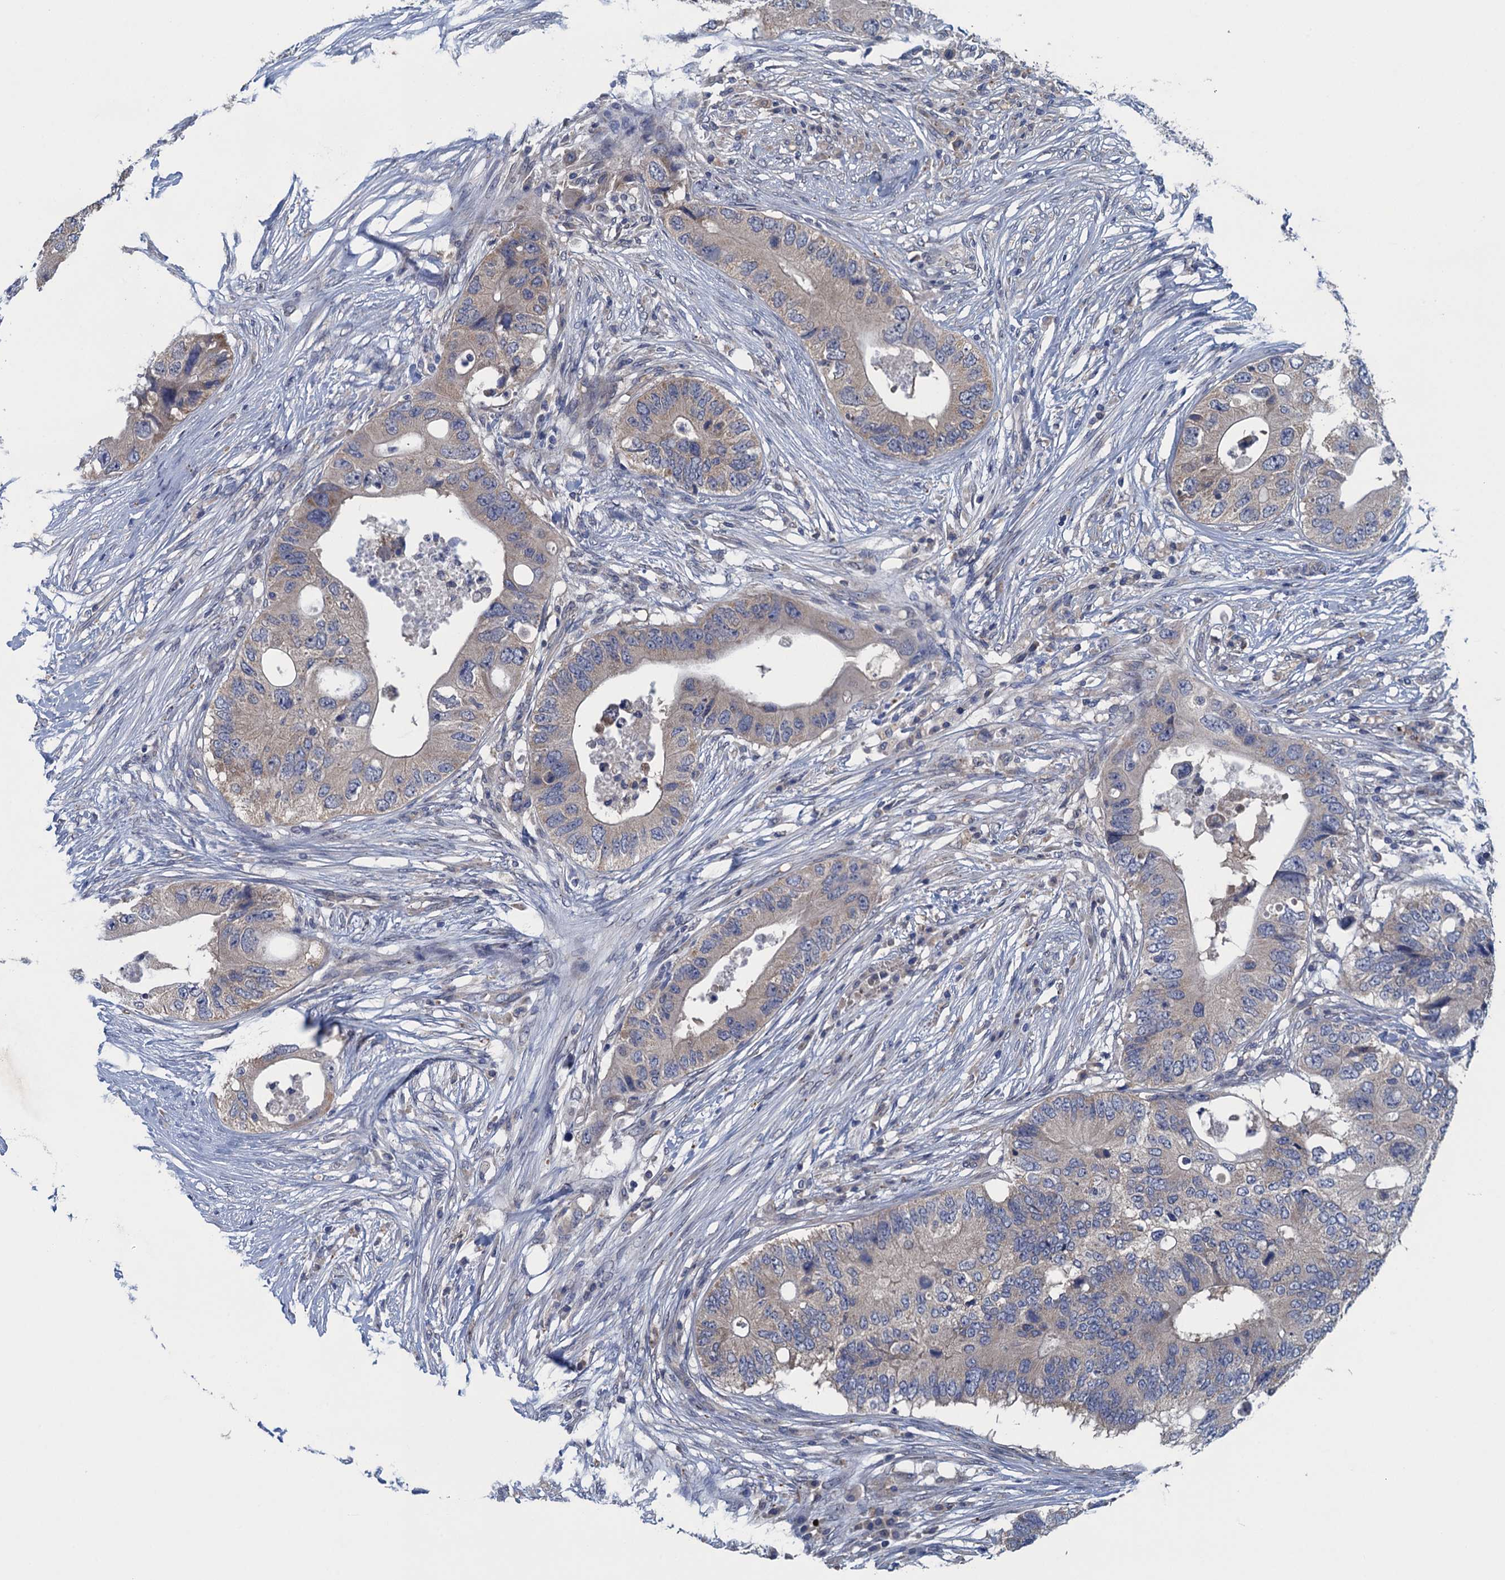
{"staining": {"intensity": "negative", "quantity": "none", "location": "none"}, "tissue": "colorectal cancer", "cell_type": "Tumor cells", "image_type": "cancer", "snomed": [{"axis": "morphology", "description": "Adenocarcinoma, NOS"}, {"axis": "topography", "description": "Colon"}], "caption": "Tumor cells show no significant expression in adenocarcinoma (colorectal).", "gene": "CTU2", "patient": {"sex": "male", "age": 71}}